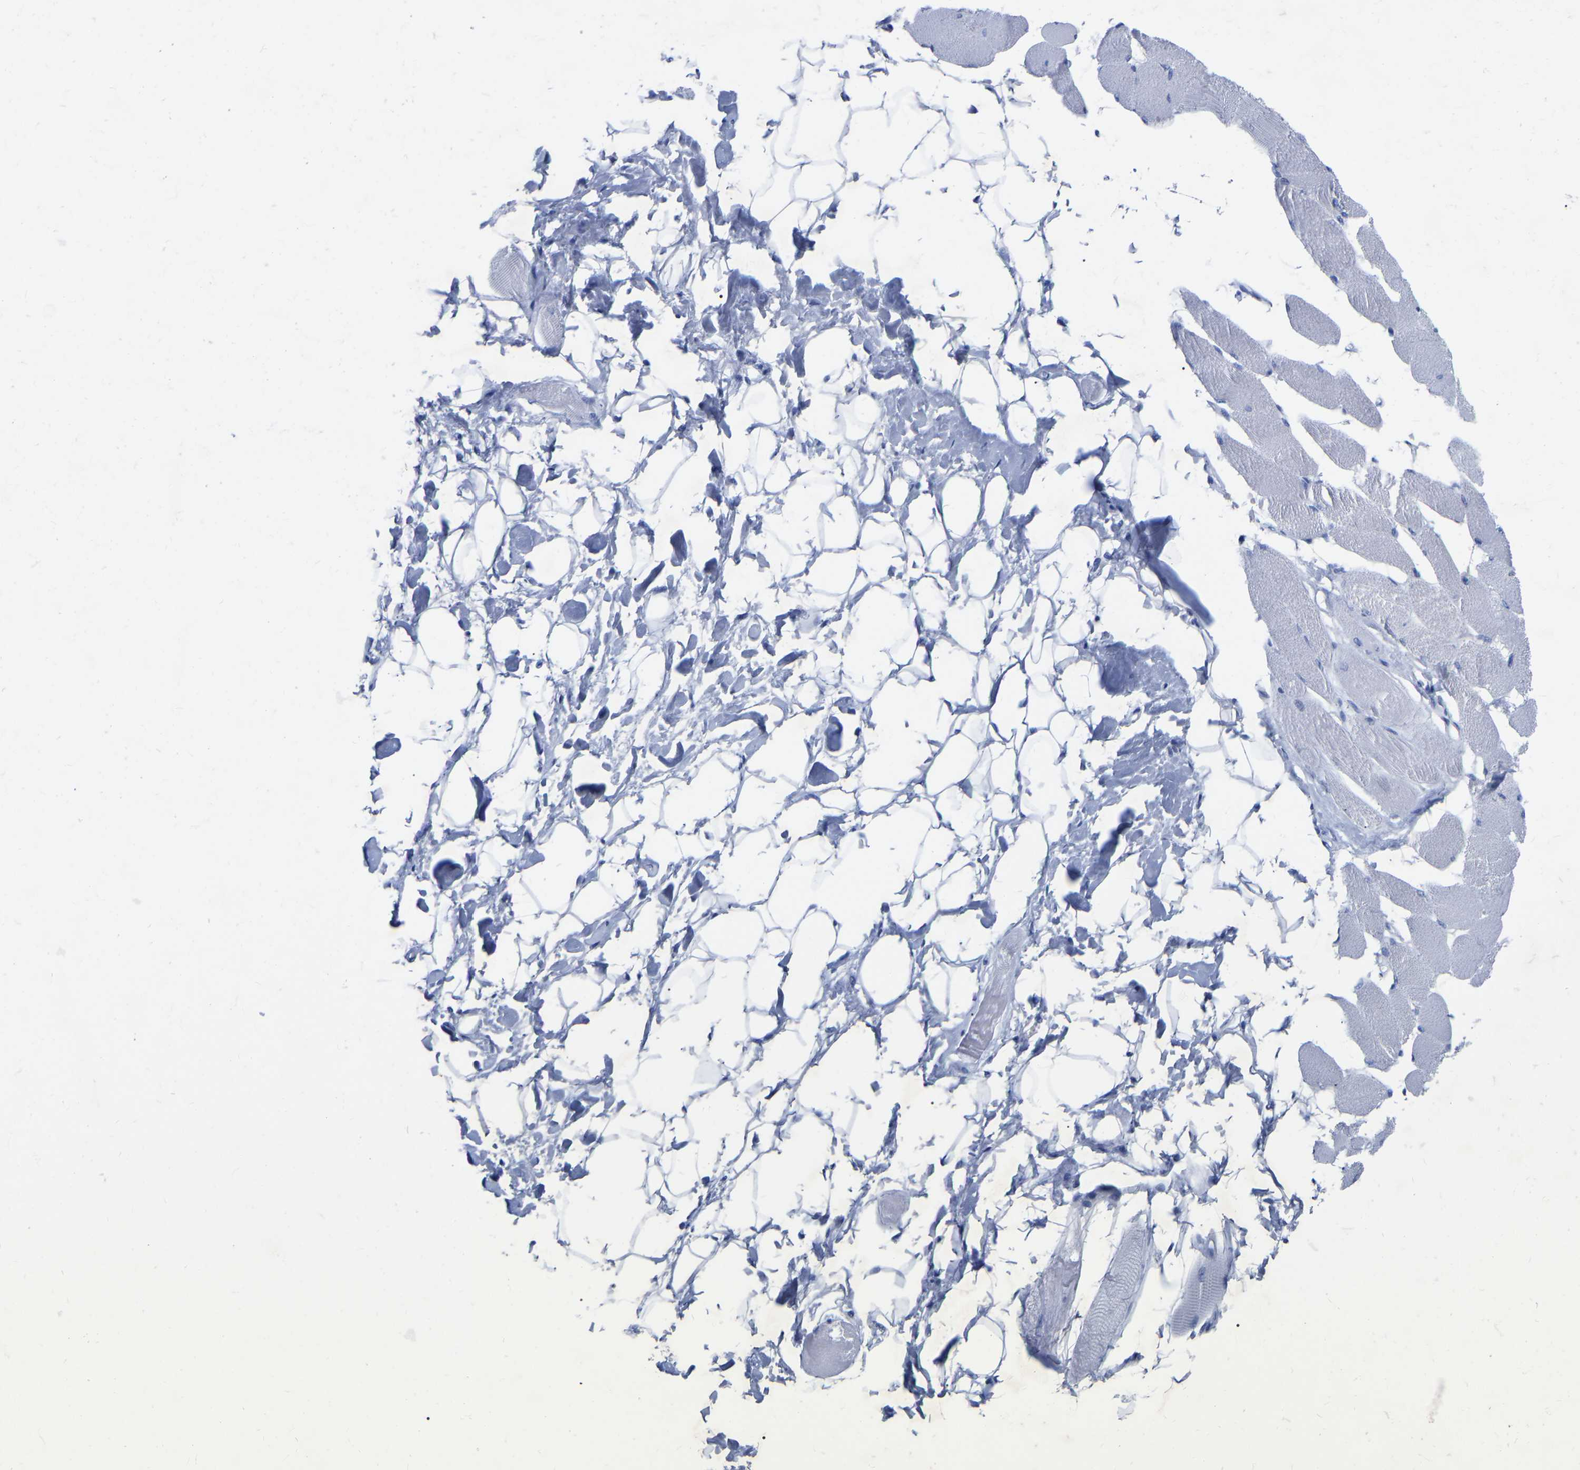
{"staining": {"intensity": "negative", "quantity": "none", "location": "none"}, "tissue": "skeletal muscle", "cell_type": "Myocytes", "image_type": "normal", "snomed": [{"axis": "morphology", "description": "Normal tissue, NOS"}, {"axis": "topography", "description": "Skeletal muscle"}, {"axis": "topography", "description": "Peripheral nerve tissue"}], "caption": "High magnification brightfield microscopy of normal skeletal muscle stained with DAB (brown) and counterstained with hematoxylin (blue): myocytes show no significant staining.", "gene": "ZNF629", "patient": {"sex": "female", "age": 84}}